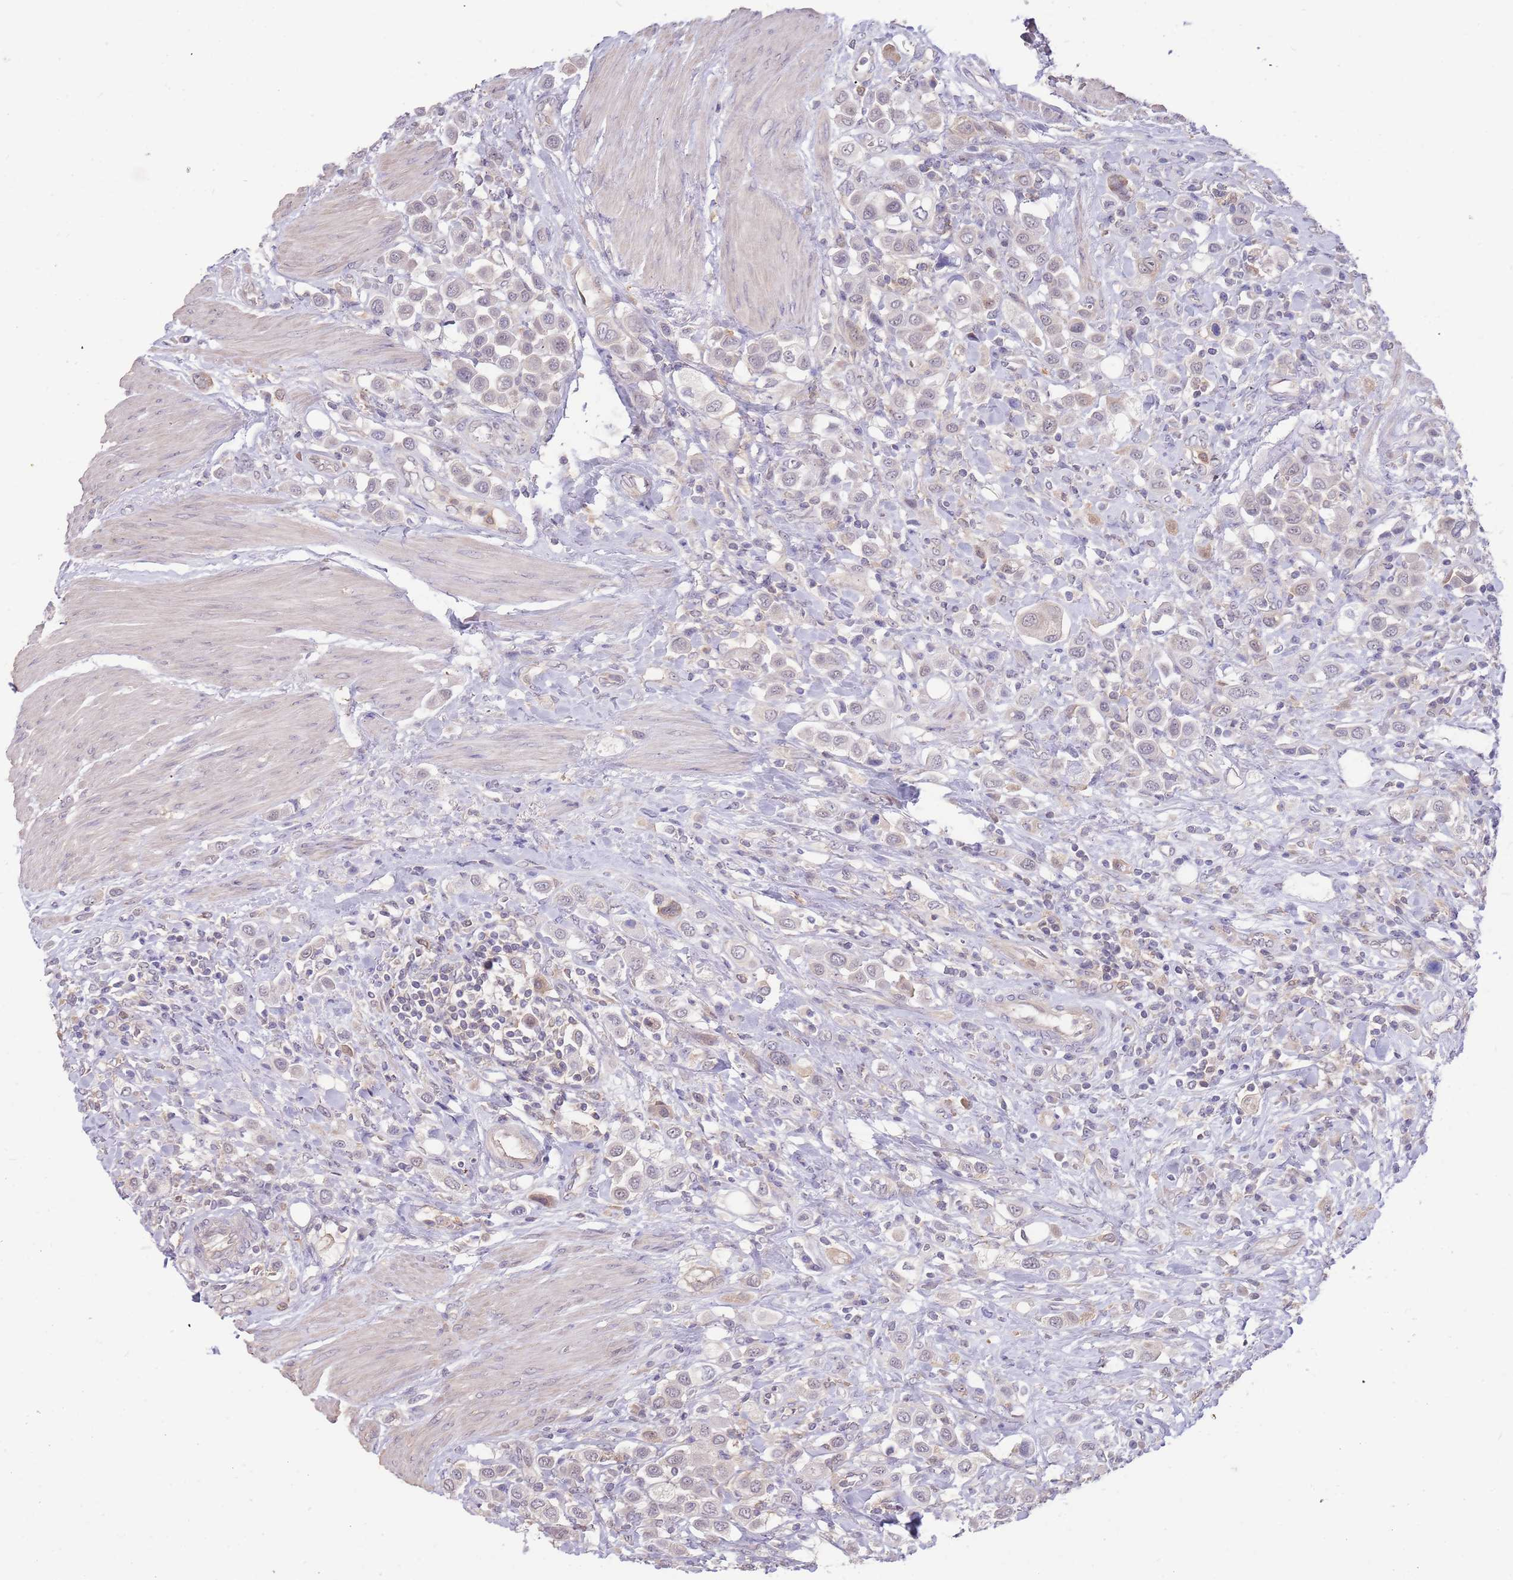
{"staining": {"intensity": "weak", "quantity": "<25%", "location": "cytoplasmic/membranous,nuclear"}, "tissue": "urothelial cancer", "cell_type": "Tumor cells", "image_type": "cancer", "snomed": [{"axis": "morphology", "description": "Urothelial carcinoma, High grade"}, {"axis": "topography", "description": "Urinary bladder"}], "caption": "This photomicrograph is of urothelial cancer stained with IHC to label a protein in brown with the nuclei are counter-stained blue. There is no positivity in tumor cells. (DAB immunohistochemistry (IHC) visualized using brightfield microscopy, high magnification).", "gene": "AP5S1", "patient": {"sex": "male", "age": 50}}